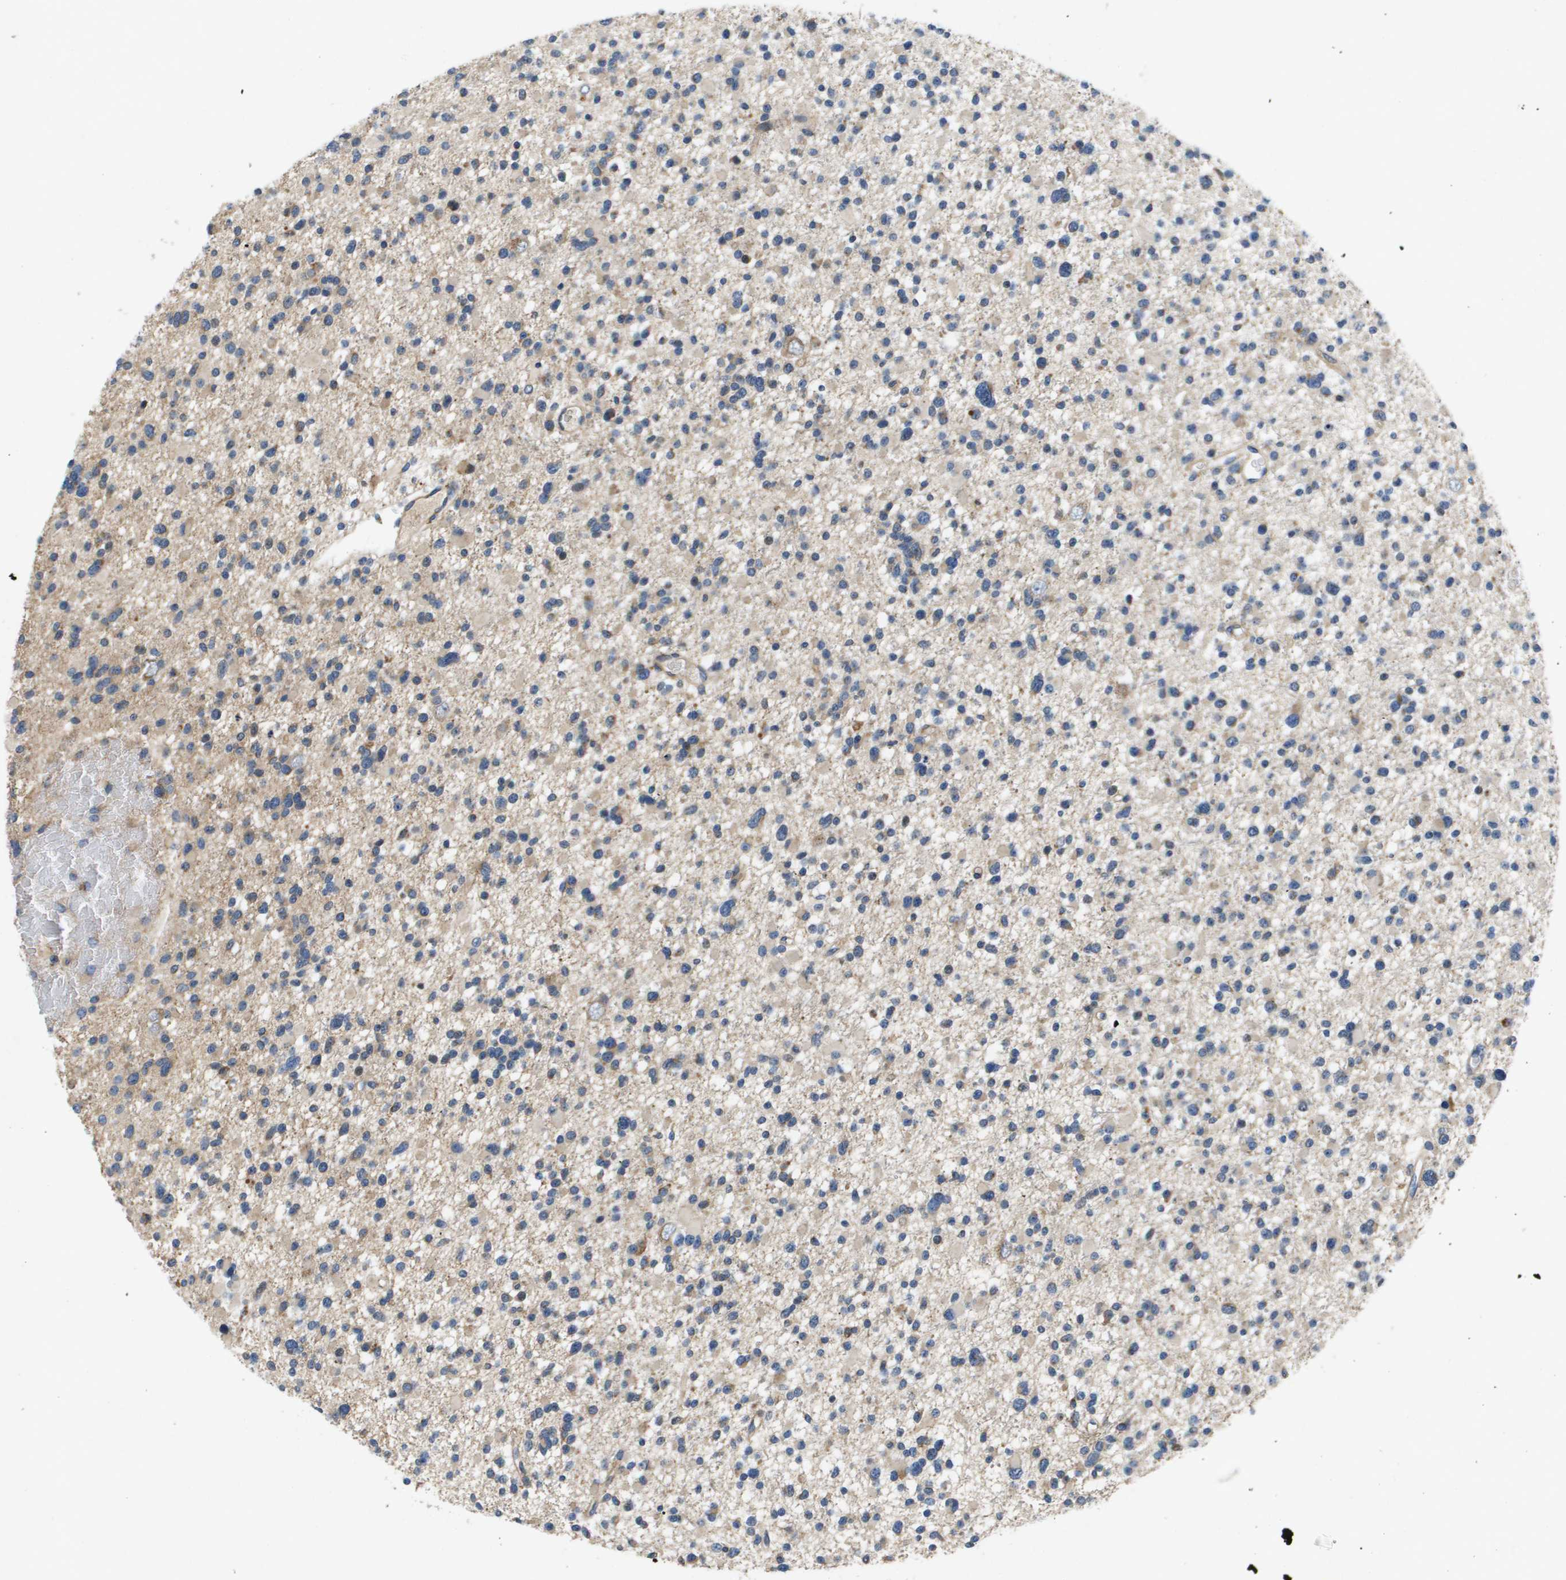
{"staining": {"intensity": "weak", "quantity": "25%-75%", "location": "cytoplasmic/membranous"}, "tissue": "glioma", "cell_type": "Tumor cells", "image_type": "cancer", "snomed": [{"axis": "morphology", "description": "Glioma, malignant, Low grade"}, {"axis": "topography", "description": "Brain"}], "caption": "A brown stain shows weak cytoplasmic/membranous expression of a protein in glioma tumor cells.", "gene": "ENTPD2", "patient": {"sex": "female", "age": 22}}